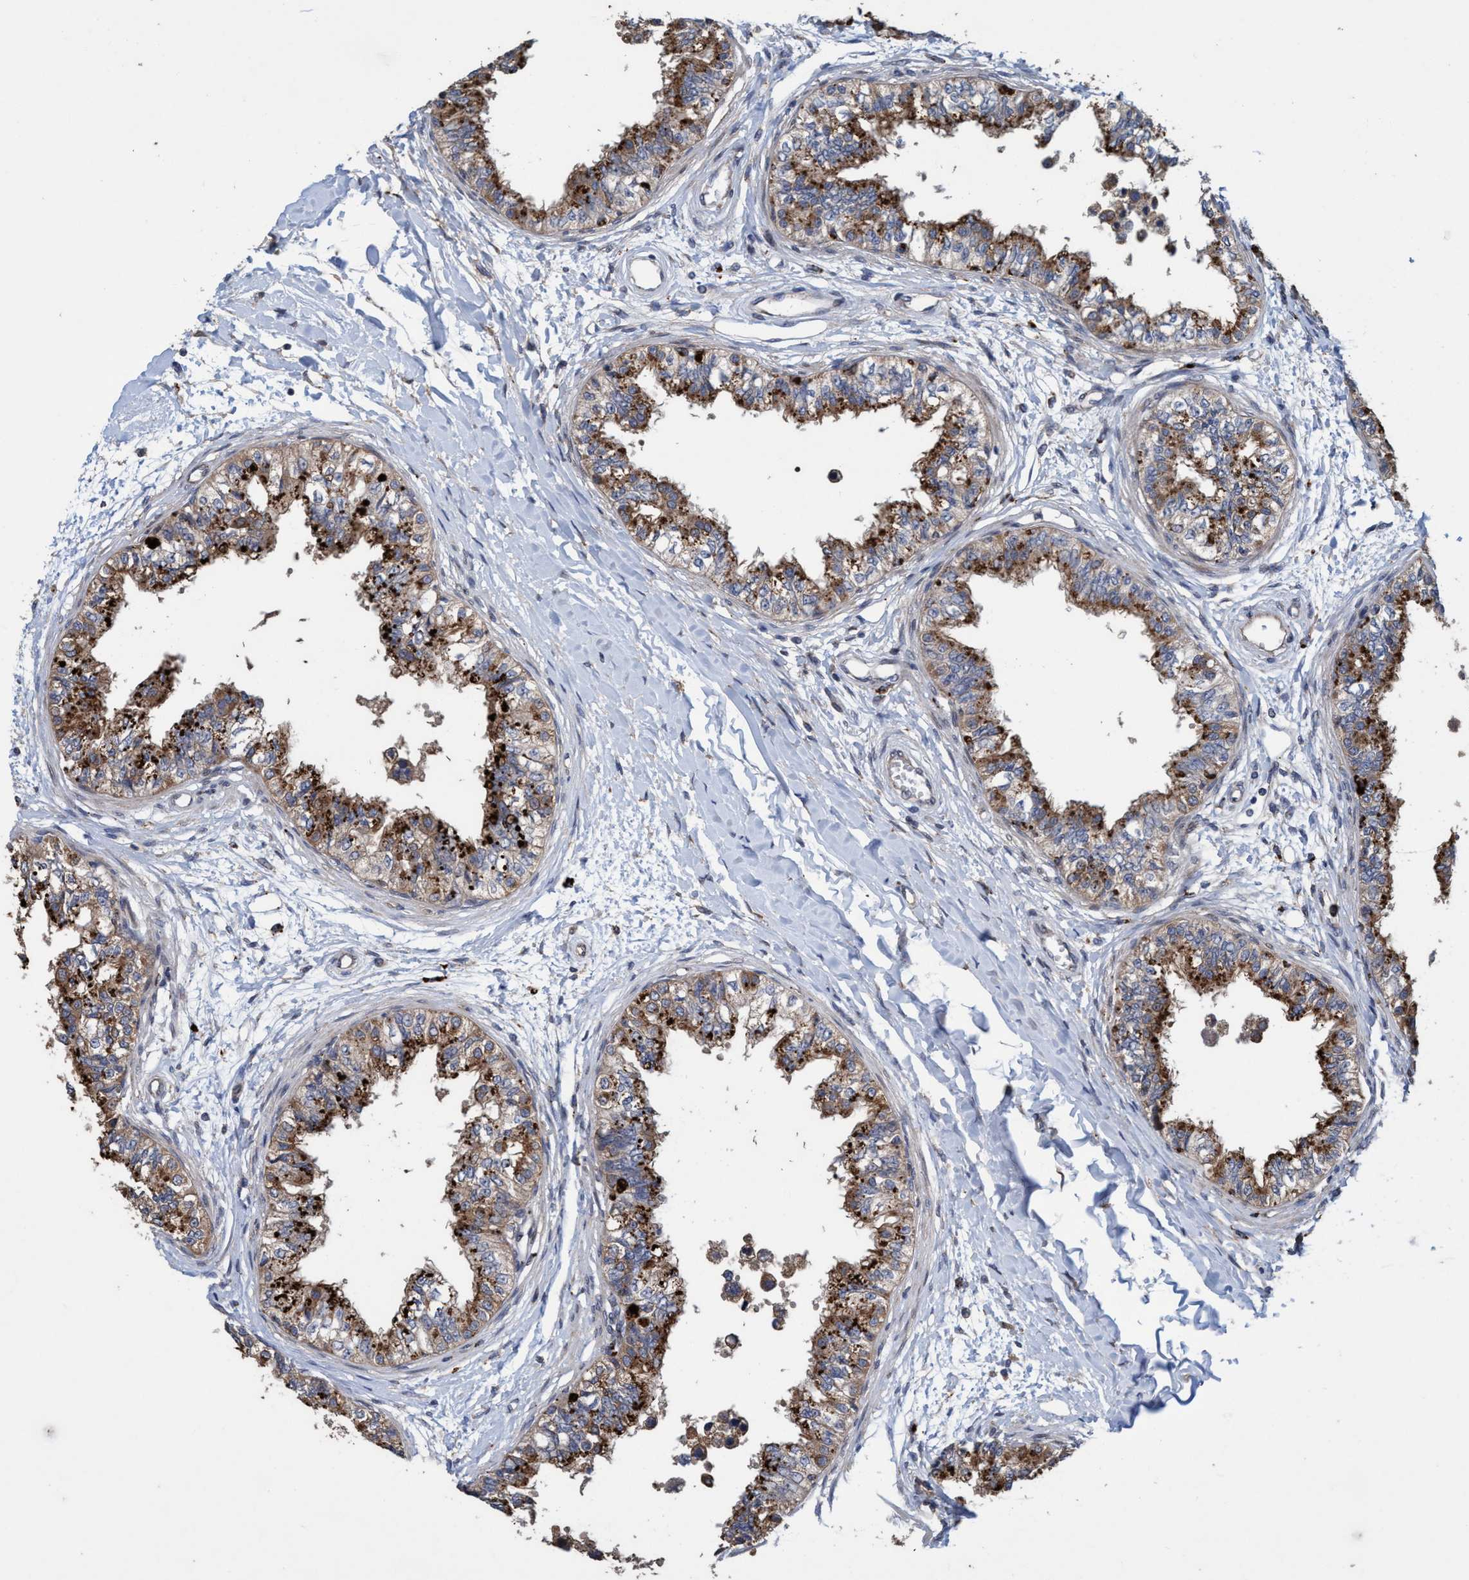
{"staining": {"intensity": "strong", "quantity": ">75%", "location": "cytoplasmic/membranous"}, "tissue": "epididymis", "cell_type": "Glandular cells", "image_type": "normal", "snomed": [{"axis": "morphology", "description": "Normal tissue, NOS"}, {"axis": "morphology", "description": "Adenocarcinoma, metastatic, NOS"}, {"axis": "topography", "description": "Testis"}, {"axis": "topography", "description": "Epididymis"}], "caption": "Epididymis stained with immunohistochemistry exhibits strong cytoplasmic/membranous staining in about >75% of glandular cells.", "gene": "BBS9", "patient": {"sex": "male", "age": 26}}